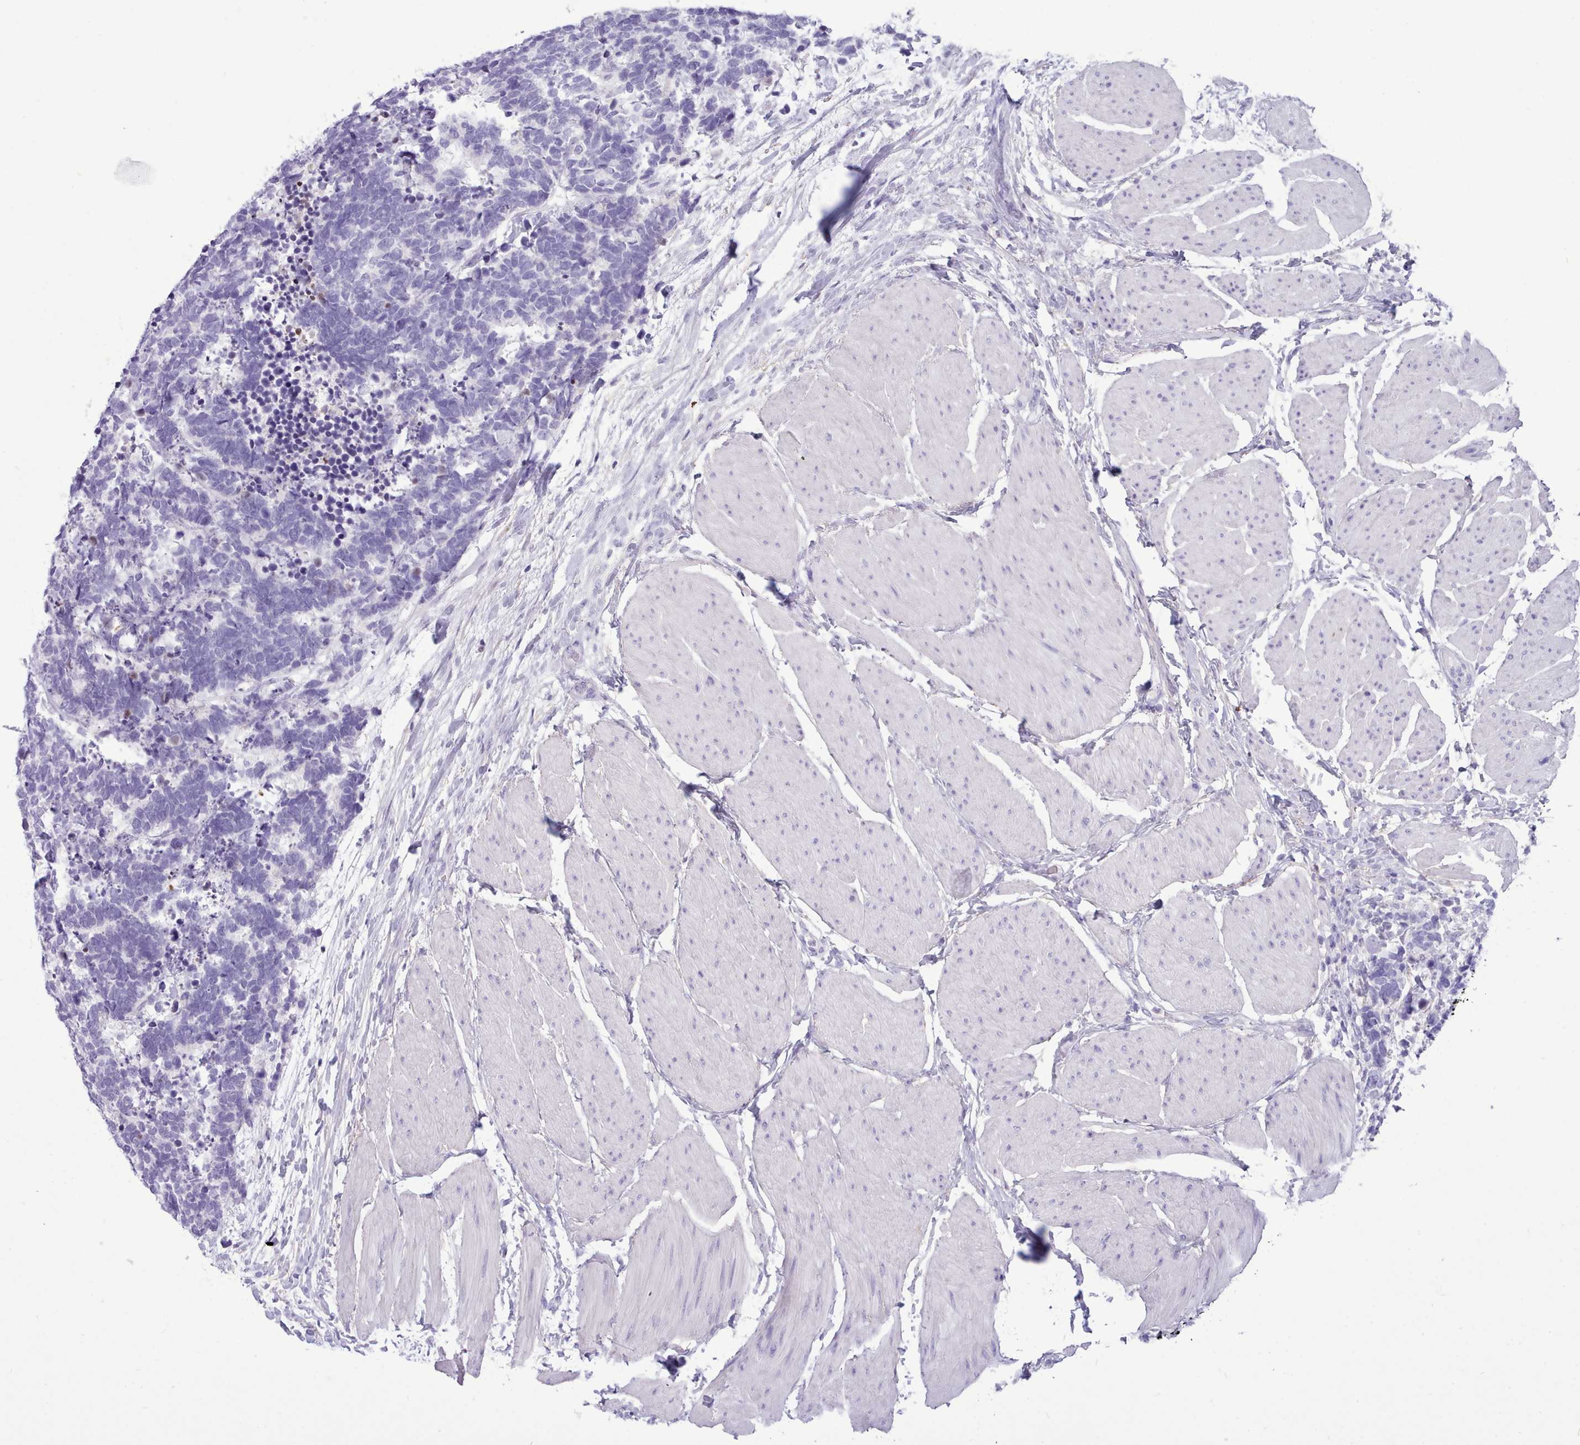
{"staining": {"intensity": "negative", "quantity": "none", "location": "none"}, "tissue": "carcinoid", "cell_type": "Tumor cells", "image_type": "cancer", "snomed": [{"axis": "morphology", "description": "Carcinoma, NOS"}, {"axis": "morphology", "description": "Carcinoid, malignant, NOS"}, {"axis": "topography", "description": "Urinary bladder"}], "caption": "High power microscopy histopathology image of an immunohistochemistry (IHC) micrograph of carcinoid, revealing no significant positivity in tumor cells.", "gene": "CYP2A13", "patient": {"sex": "male", "age": 57}}